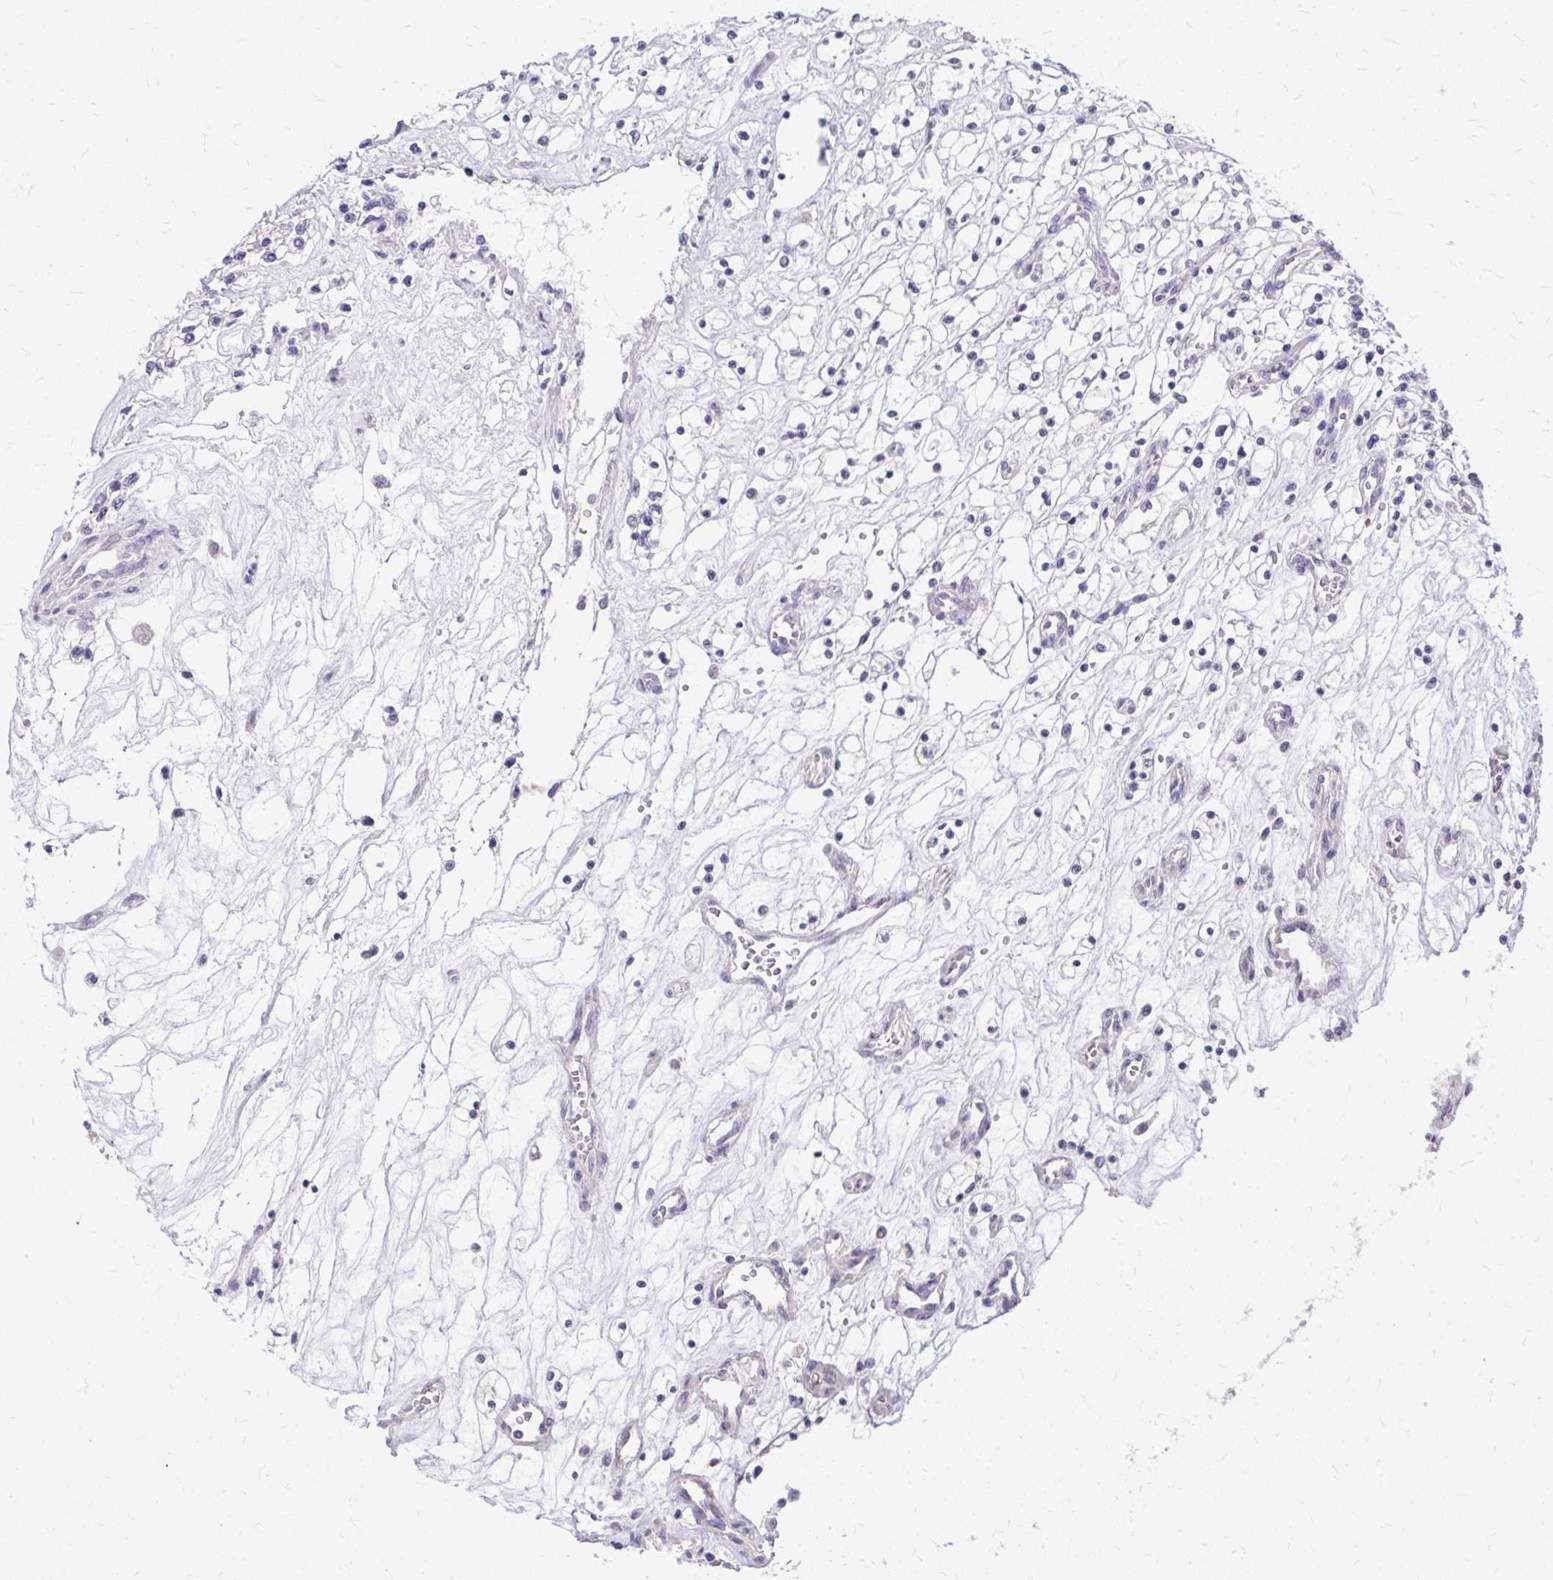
{"staining": {"intensity": "negative", "quantity": "none", "location": "none"}, "tissue": "renal cancer", "cell_type": "Tumor cells", "image_type": "cancer", "snomed": [{"axis": "morphology", "description": "Adenocarcinoma, NOS"}, {"axis": "topography", "description": "Kidney"}], "caption": "Histopathology image shows no protein positivity in tumor cells of renal cancer tissue.", "gene": "DPY19L1", "patient": {"sex": "female", "age": 69}}